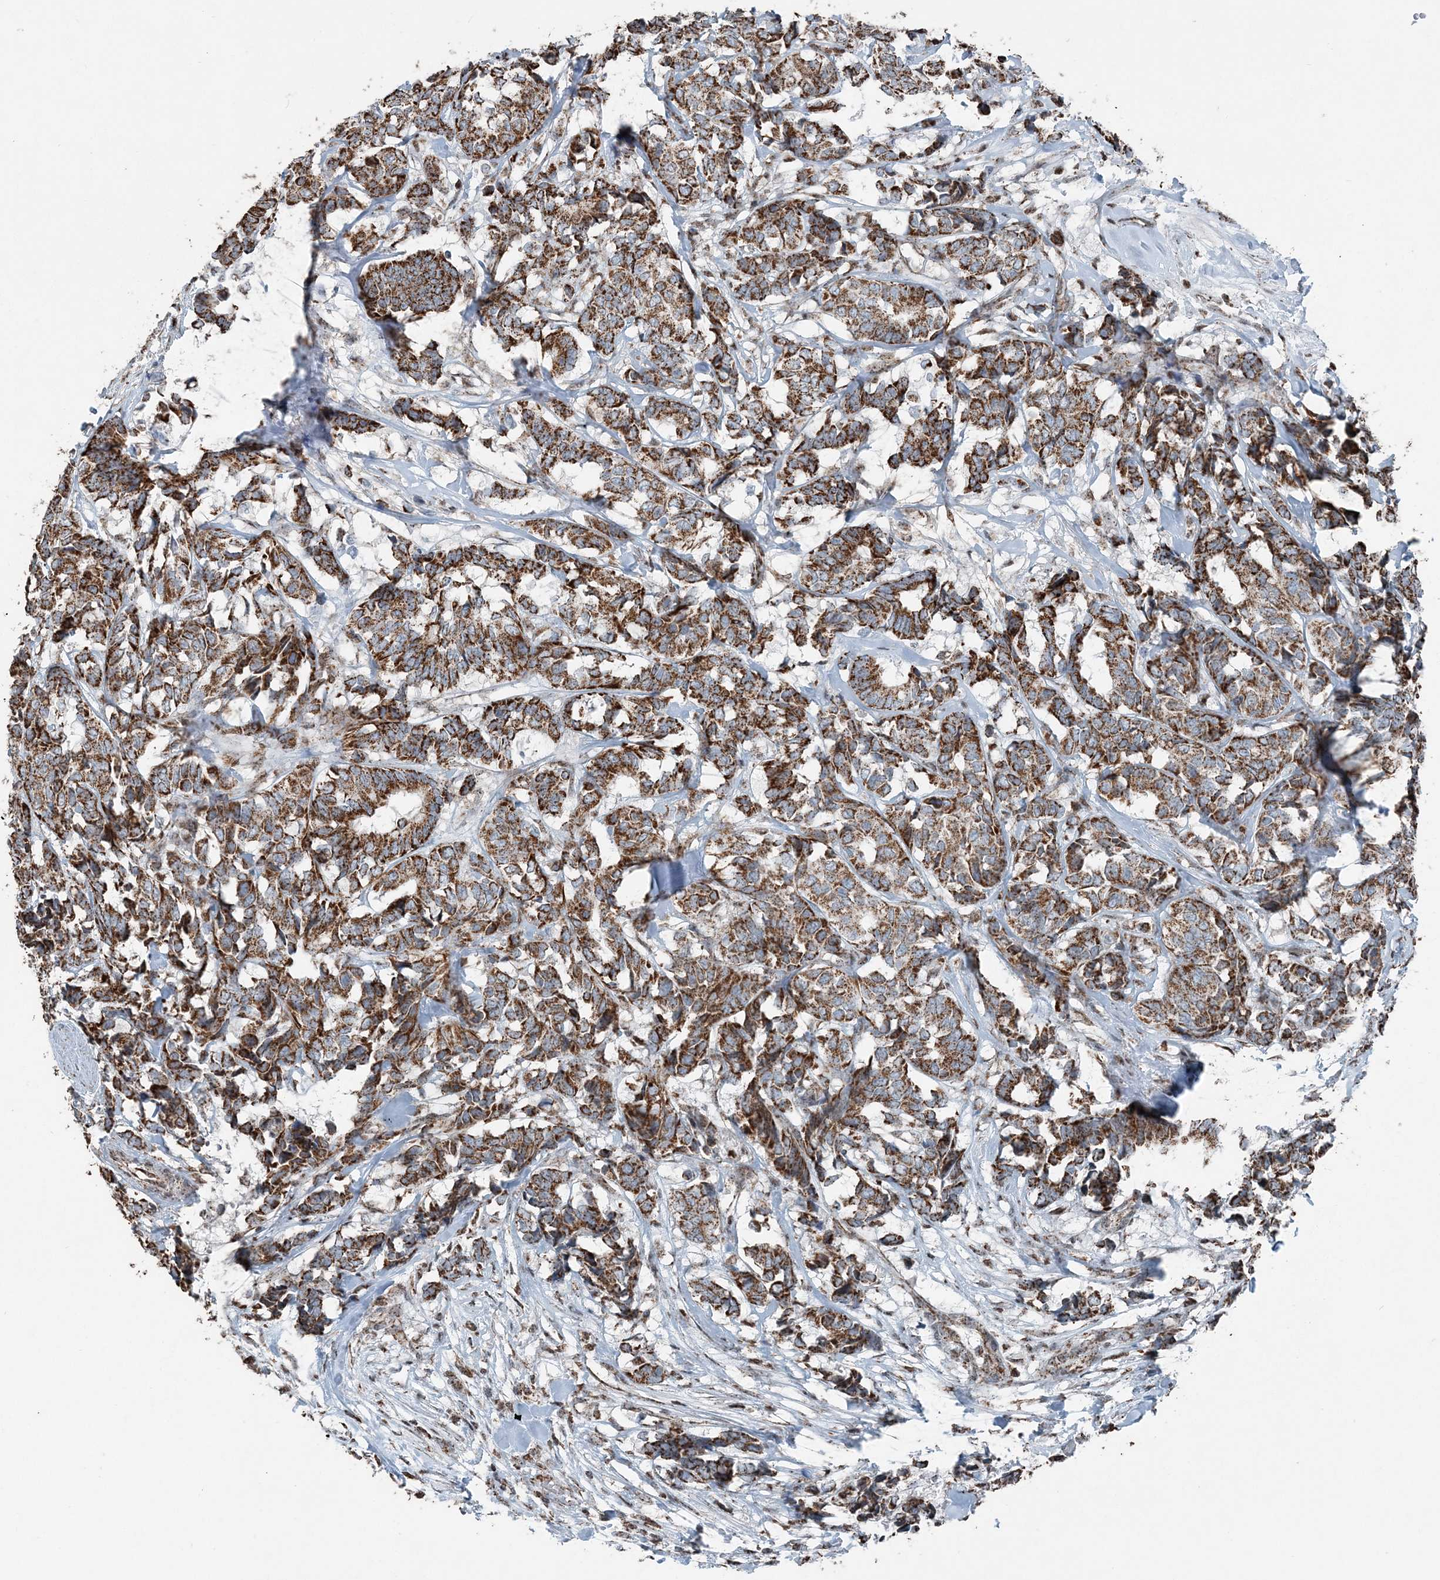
{"staining": {"intensity": "strong", "quantity": ">75%", "location": "cytoplasmic/membranous"}, "tissue": "breast cancer", "cell_type": "Tumor cells", "image_type": "cancer", "snomed": [{"axis": "morphology", "description": "Duct carcinoma"}, {"axis": "topography", "description": "Breast"}], "caption": "Protein expression analysis of breast intraductal carcinoma exhibits strong cytoplasmic/membranous positivity in about >75% of tumor cells. The staining was performed using DAB, with brown indicating positive protein expression. Nuclei are stained blue with hematoxylin.", "gene": "SUCLG1", "patient": {"sex": "female", "age": 87}}